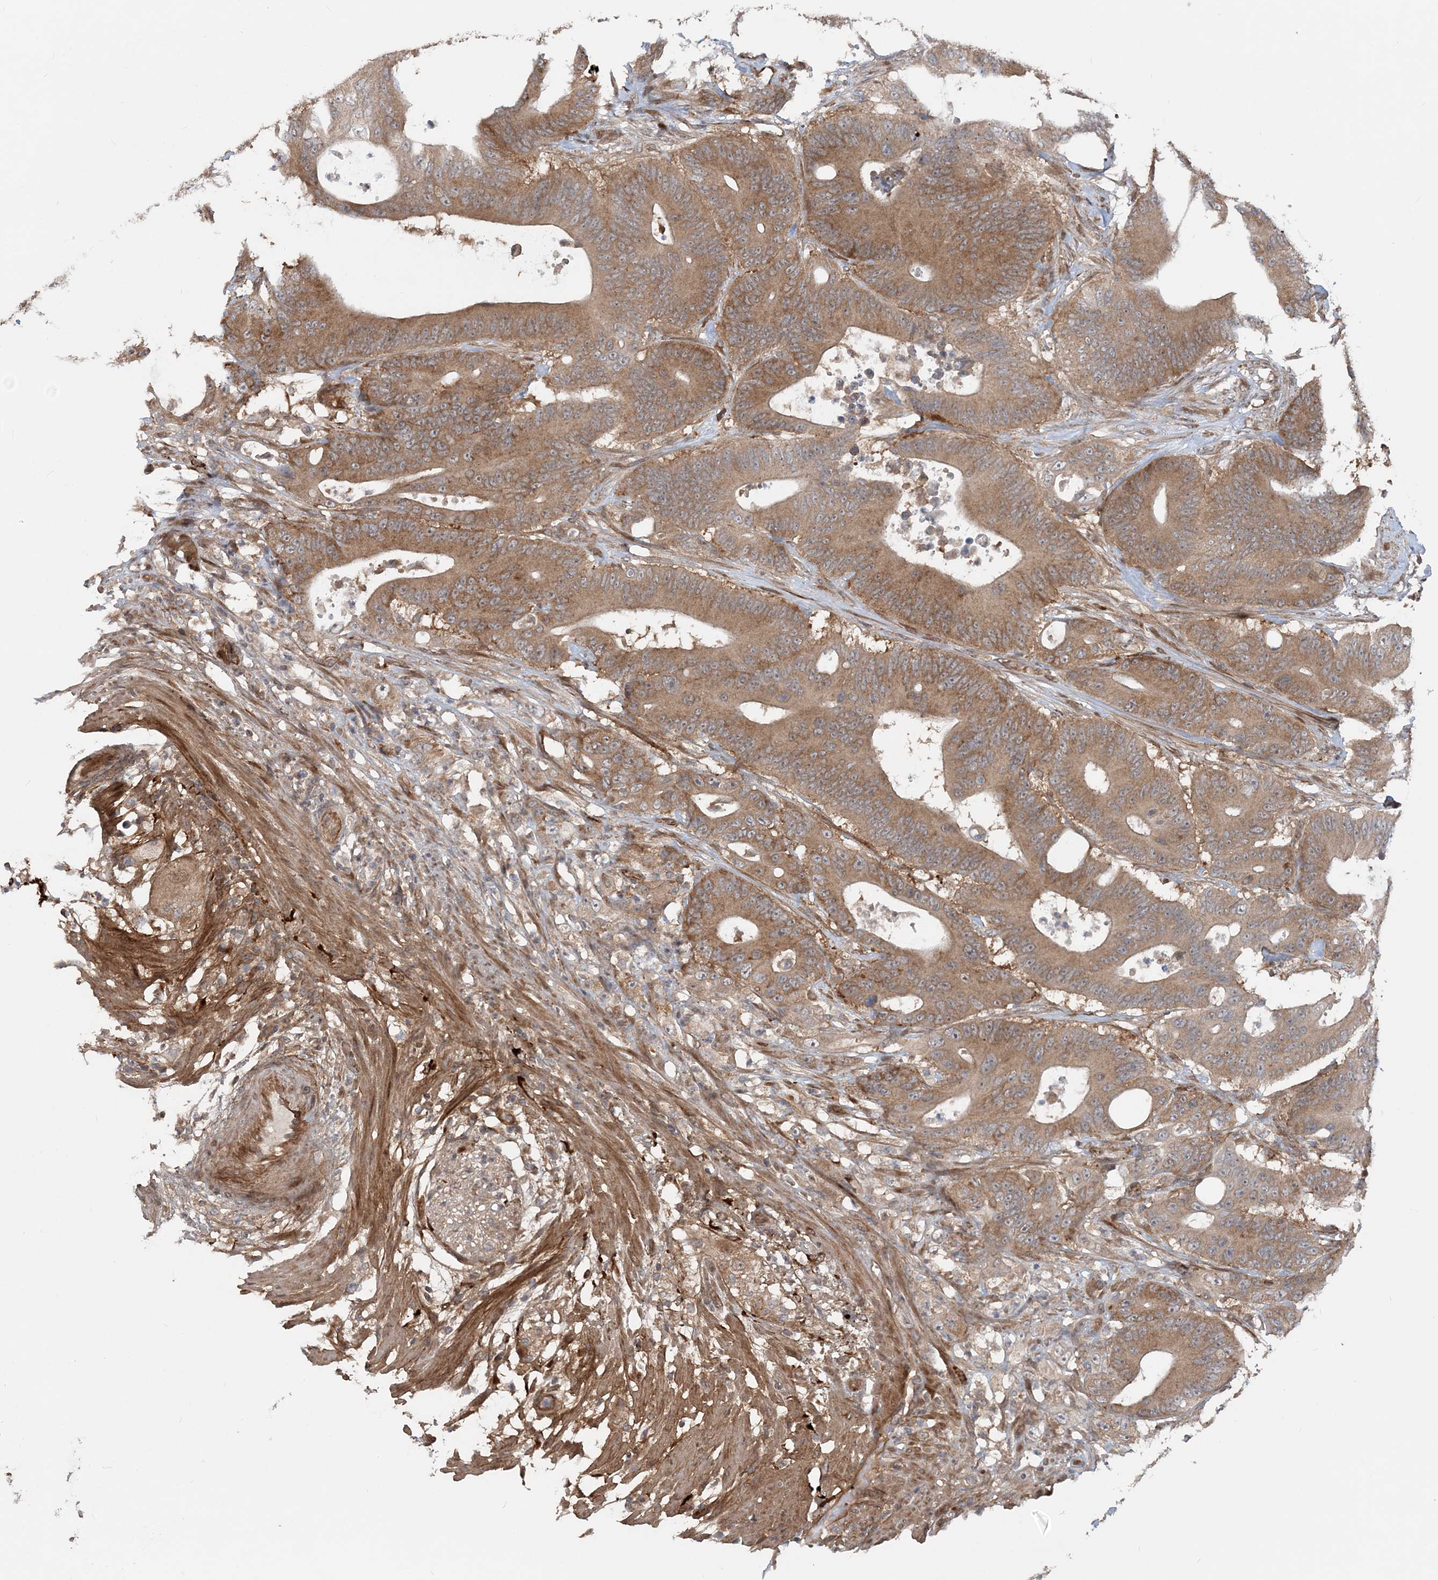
{"staining": {"intensity": "moderate", "quantity": ">75%", "location": "cytoplasmic/membranous"}, "tissue": "colorectal cancer", "cell_type": "Tumor cells", "image_type": "cancer", "snomed": [{"axis": "morphology", "description": "Adenocarcinoma, NOS"}, {"axis": "topography", "description": "Colon"}], "caption": "DAB immunohistochemical staining of colorectal cancer demonstrates moderate cytoplasmic/membranous protein expression in approximately >75% of tumor cells.", "gene": "GEMIN5", "patient": {"sex": "male", "age": 83}}